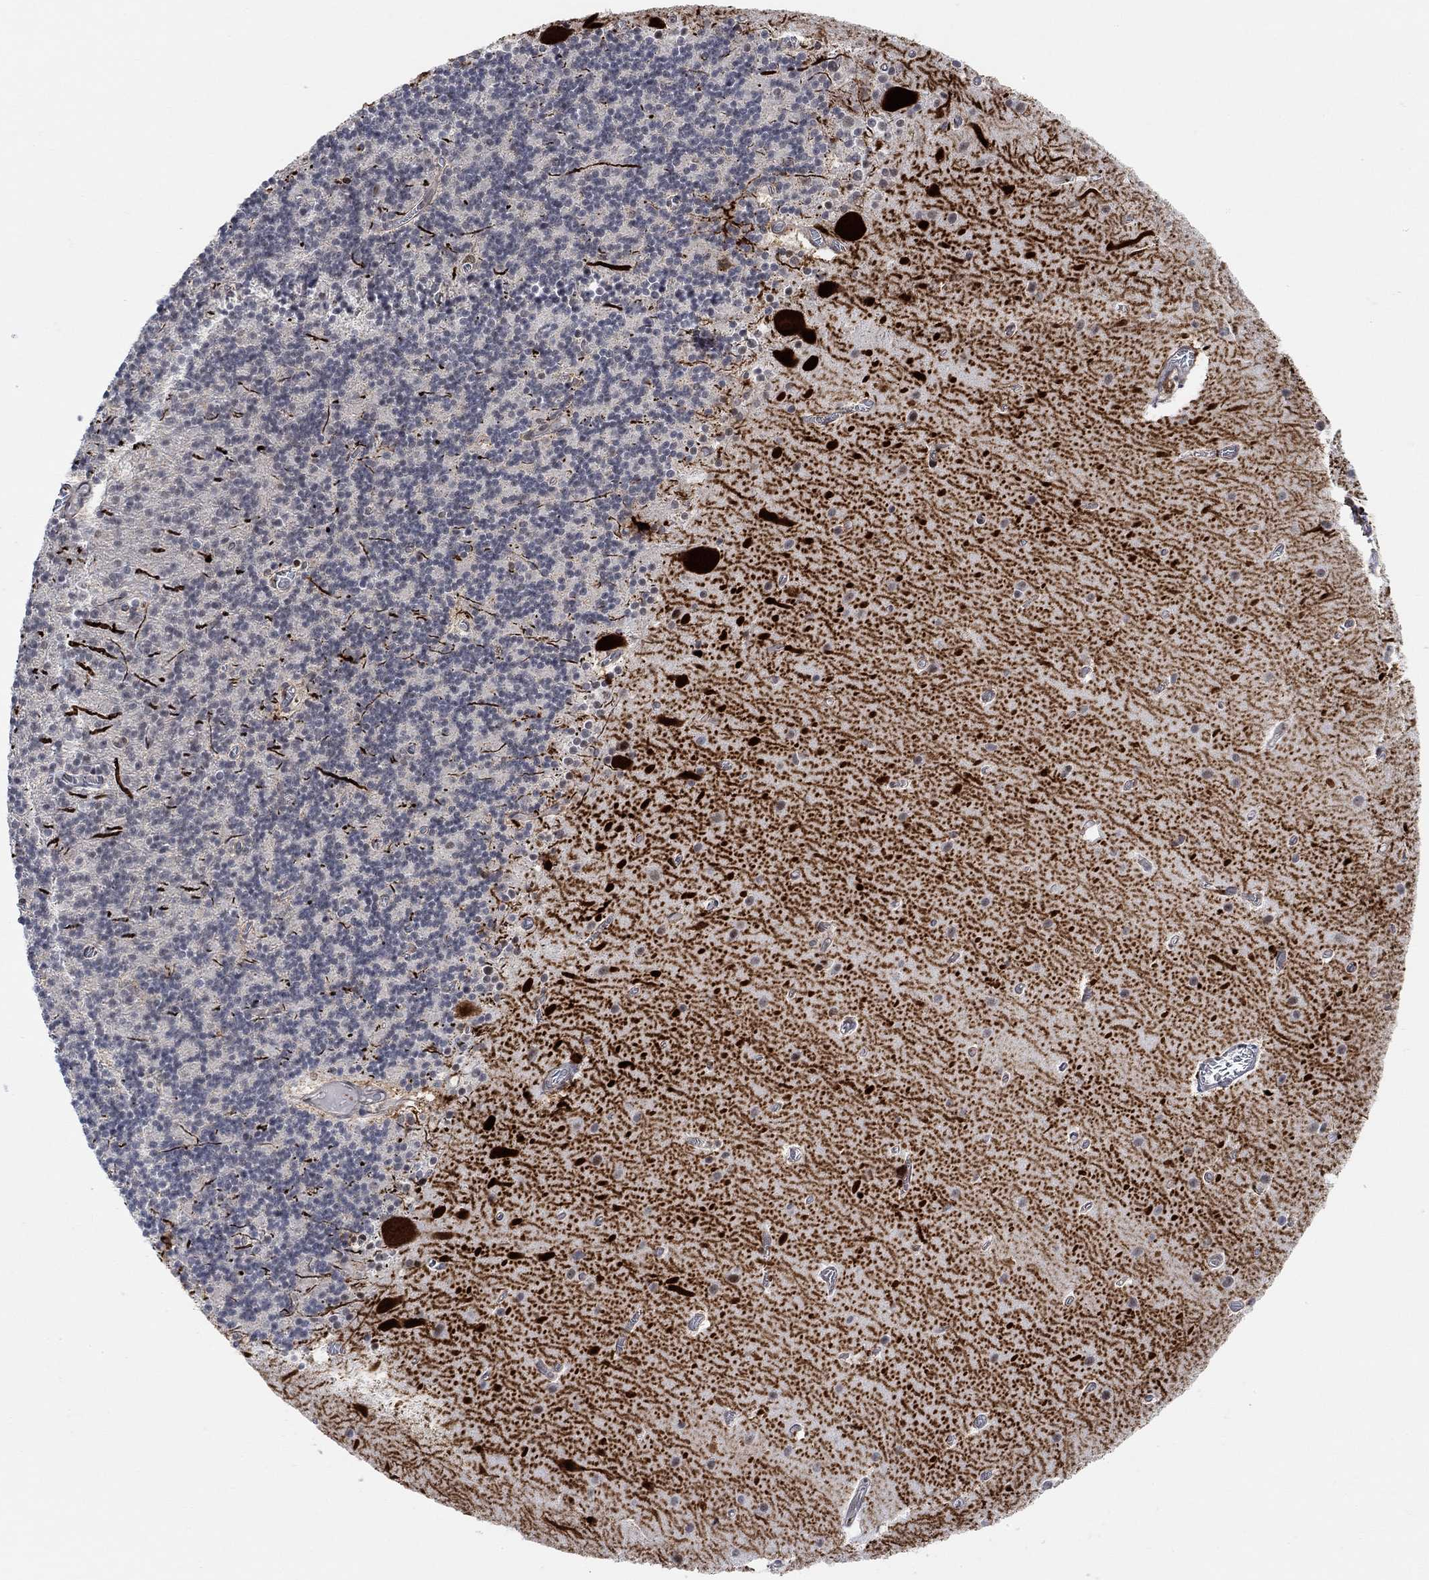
{"staining": {"intensity": "negative", "quantity": "none", "location": "none"}, "tissue": "cerebellum", "cell_type": "Cells in granular layer", "image_type": "normal", "snomed": [{"axis": "morphology", "description": "Normal tissue, NOS"}, {"axis": "topography", "description": "Cerebellum"}], "caption": "The immunohistochemistry (IHC) histopathology image has no significant staining in cells in granular layer of cerebellum. (Brightfield microscopy of DAB IHC at high magnification).", "gene": "PWWP2B", "patient": {"sex": "male", "age": 70}}